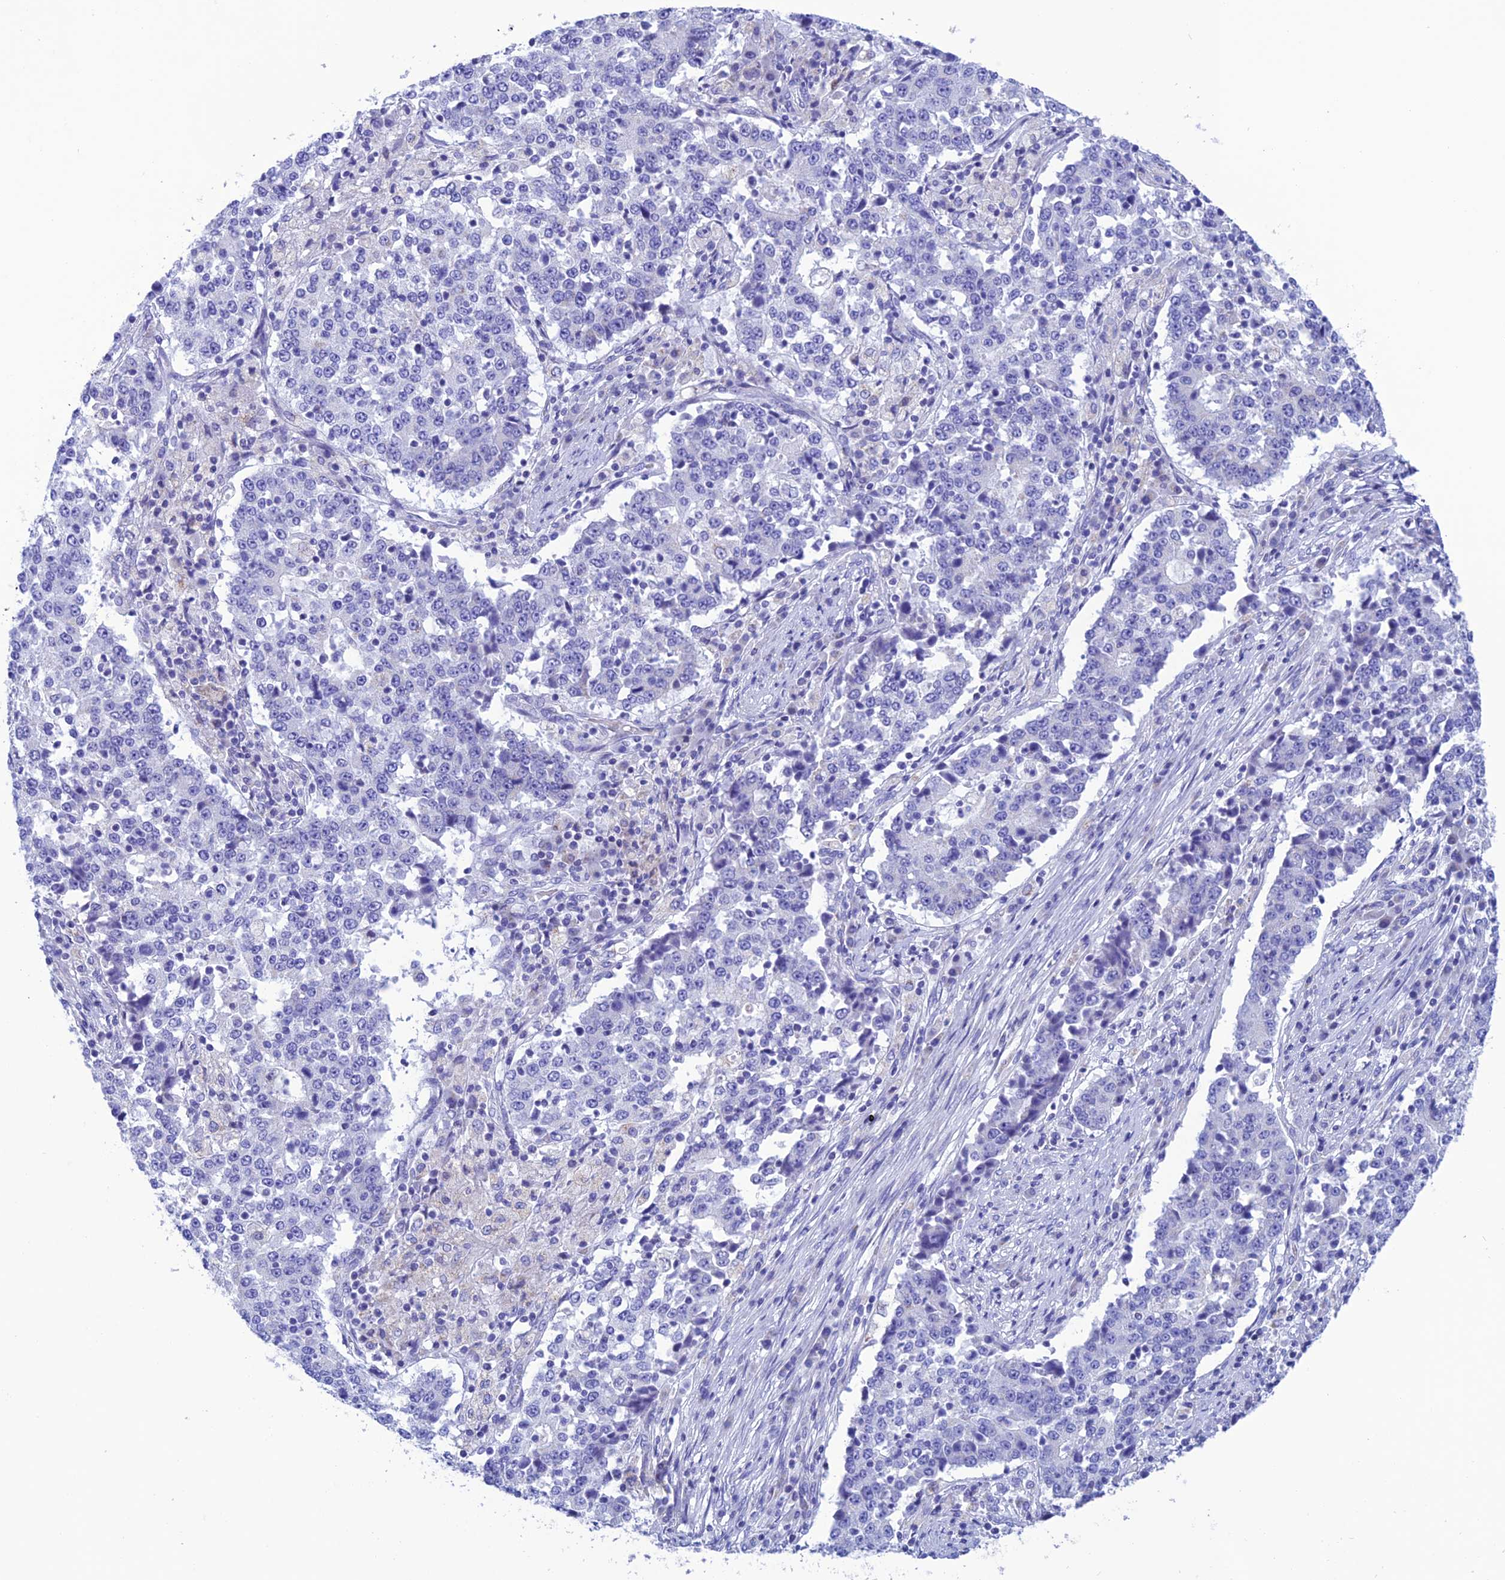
{"staining": {"intensity": "negative", "quantity": "none", "location": "none"}, "tissue": "stomach cancer", "cell_type": "Tumor cells", "image_type": "cancer", "snomed": [{"axis": "morphology", "description": "Adenocarcinoma, NOS"}, {"axis": "topography", "description": "Stomach"}], "caption": "Immunohistochemistry (IHC) of stomach cancer (adenocarcinoma) displays no expression in tumor cells.", "gene": "NXPE4", "patient": {"sex": "male", "age": 59}}